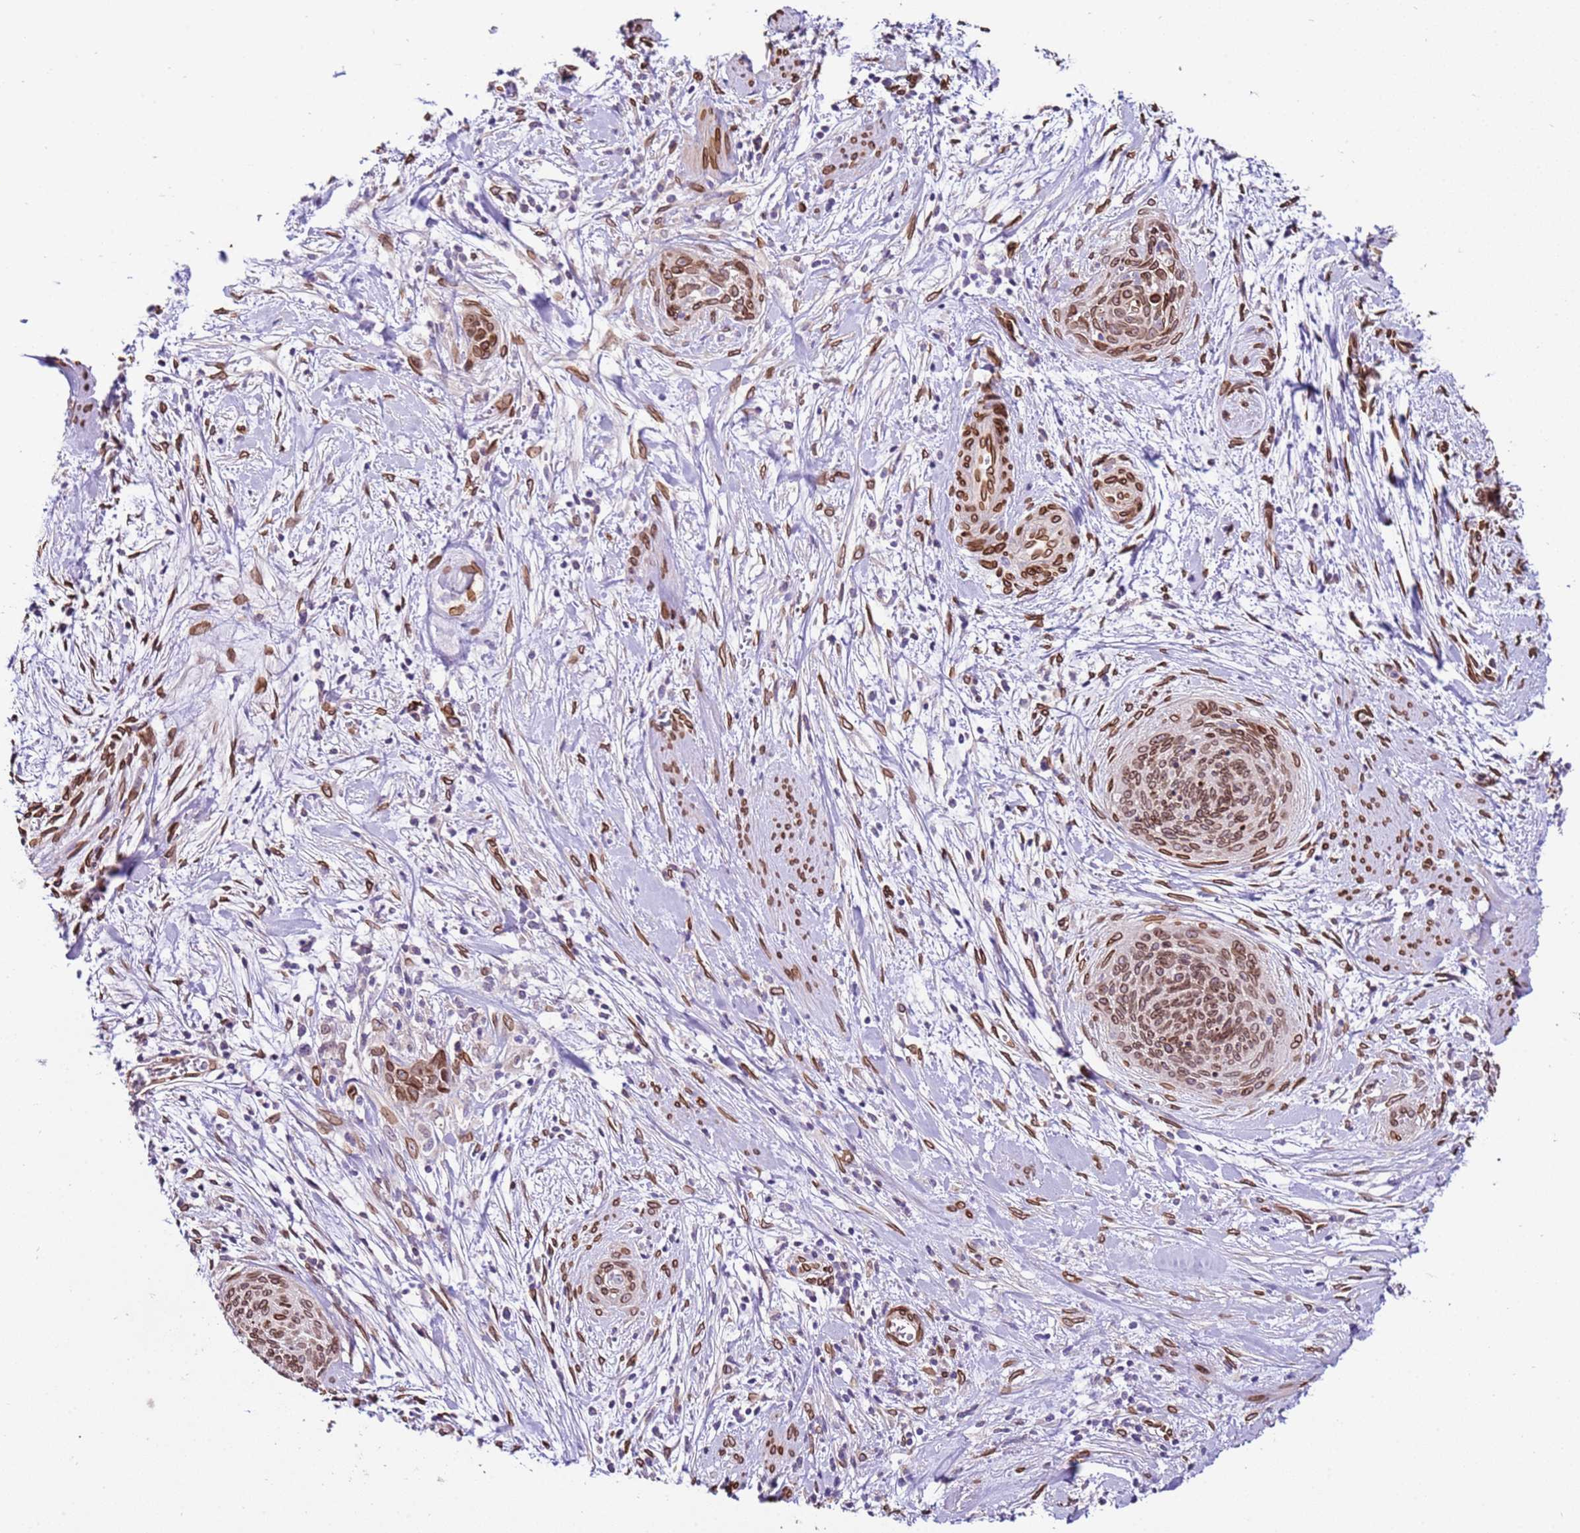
{"staining": {"intensity": "strong", "quantity": ">75%", "location": "cytoplasmic/membranous,nuclear"}, "tissue": "cervical cancer", "cell_type": "Tumor cells", "image_type": "cancer", "snomed": [{"axis": "morphology", "description": "Squamous cell carcinoma, NOS"}, {"axis": "topography", "description": "Cervix"}], "caption": "Brown immunohistochemical staining in human cervical cancer demonstrates strong cytoplasmic/membranous and nuclear expression in about >75% of tumor cells. Immunohistochemistry (ihc) stains the protein in brown and the nuclei are stained blue.", "gene": "TMEM47", "patient": {"sex": "female", "age": 55}}